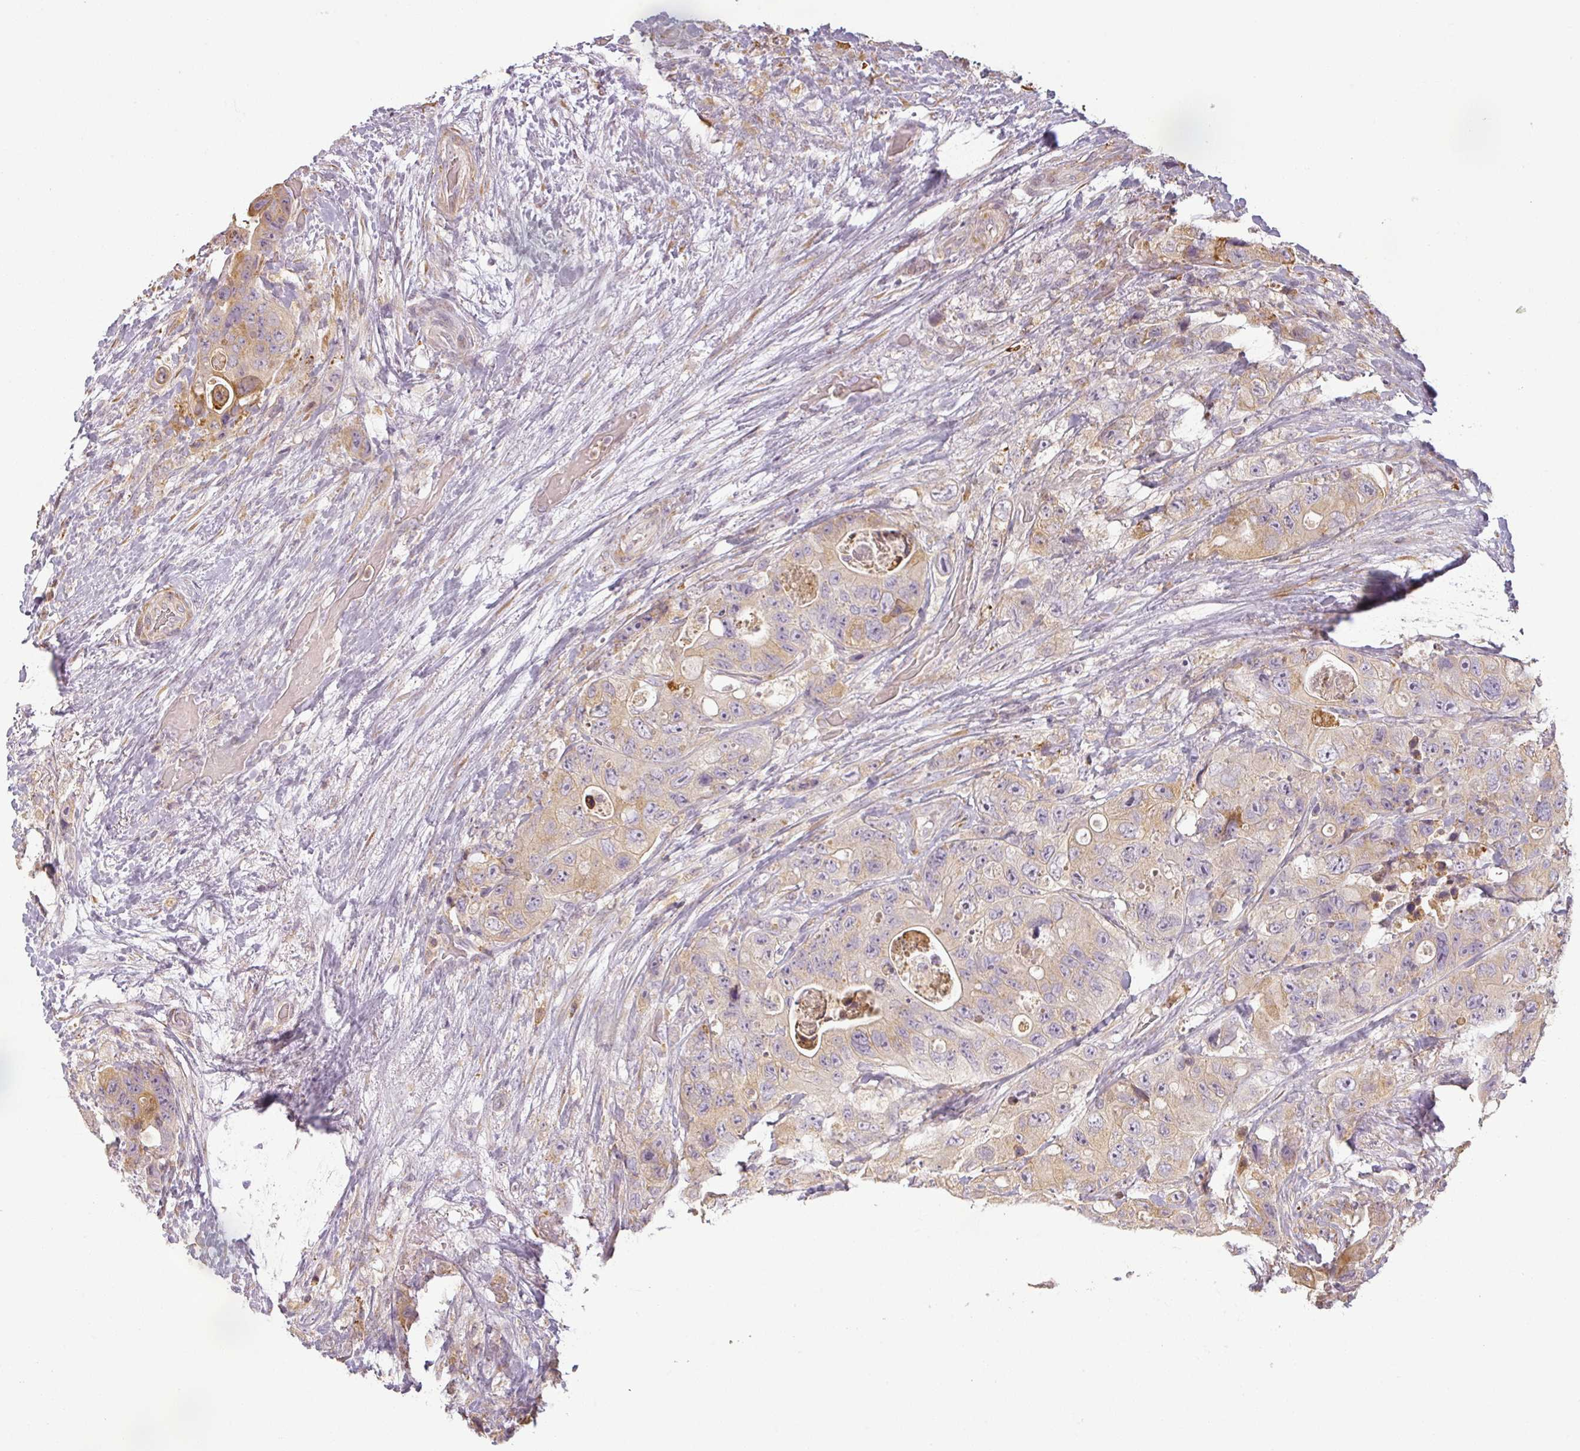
{"staining": {"intensity": "weak", "quantity": "25%-75%", "location": "cytoplasmic/membranous"}, "tissue": "colorectal cancer", "cell_type": "Tumor cells", "image_type": "cancer", "snomed": [{"axis": "morphology", "description": "Adenocarcinoma, NOS"}, {"axis": "topography", "description": "Colon"}], "caption": "DAB (3,3'-diaminobenzidine) immunohistochemical staining of human colorectal cancer (adenocarcinoma) exhibits weak cytoplasmic/membranous protein positivity in about 25%-75% of tumor cells. (DAB IHC, brown staining for protein, blue staining for nuclei).", "gene": "CCDC144A", "patient": {"sex": "female", "age": 46}}